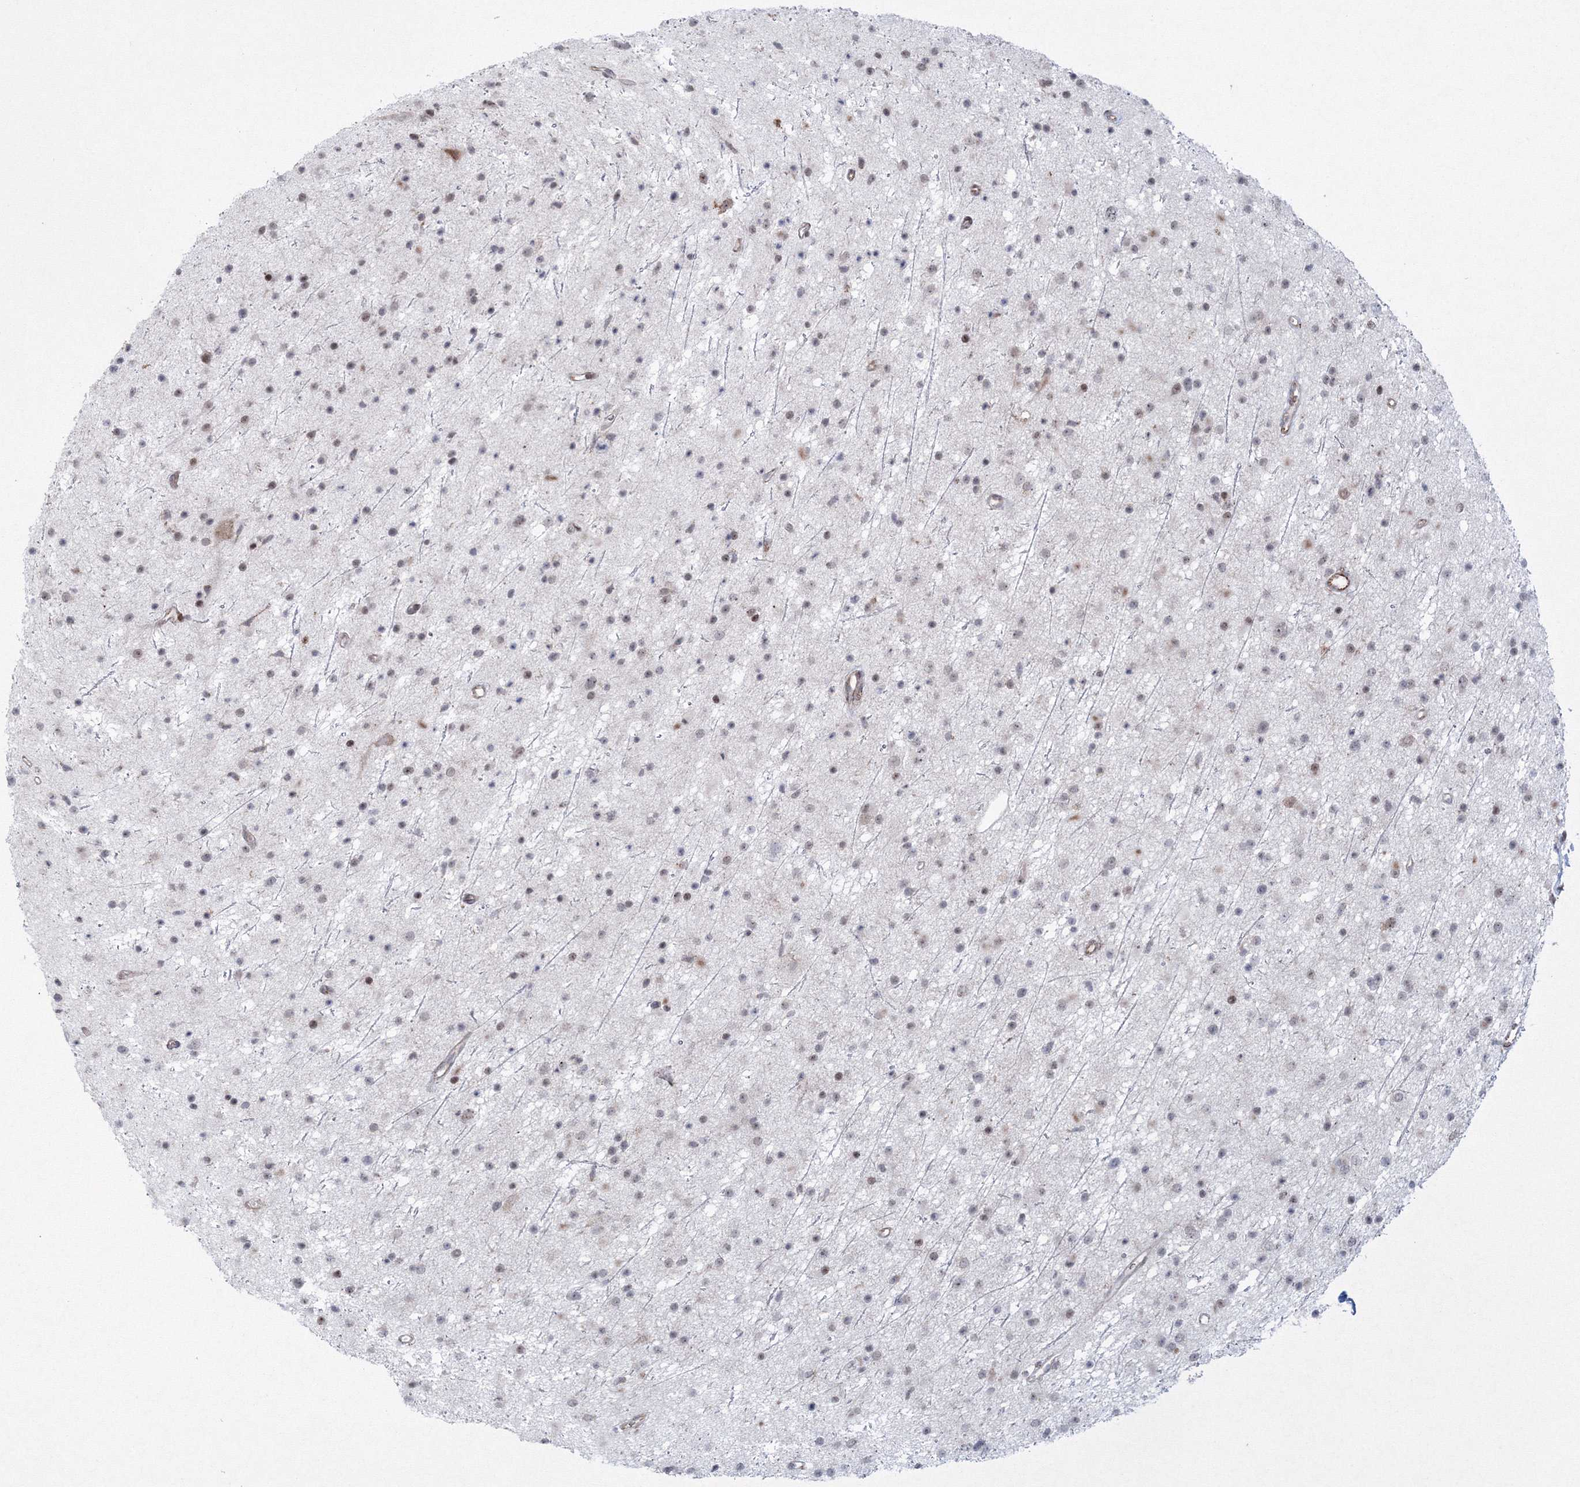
{"staining": {"intensity": "negative", "quantity": "none", "location": "none"}, "tissue": "glioma", "cell_type": "Tumor cells", "image_type": "cancer", "snomed": [{"axis": "morphology", "description": "Glioma, malignant, Low grade"}, {"axis": "topography", "description": "Cerebral cortex"}], "caption": "Immunohistochemistry (IHC) image of malignant glioma (low-grade) stained for a protein (brown), which shows no staining in tumor cells.", "gene": "EFCAB12", "patient": {"sex": "female", "age": 39}}